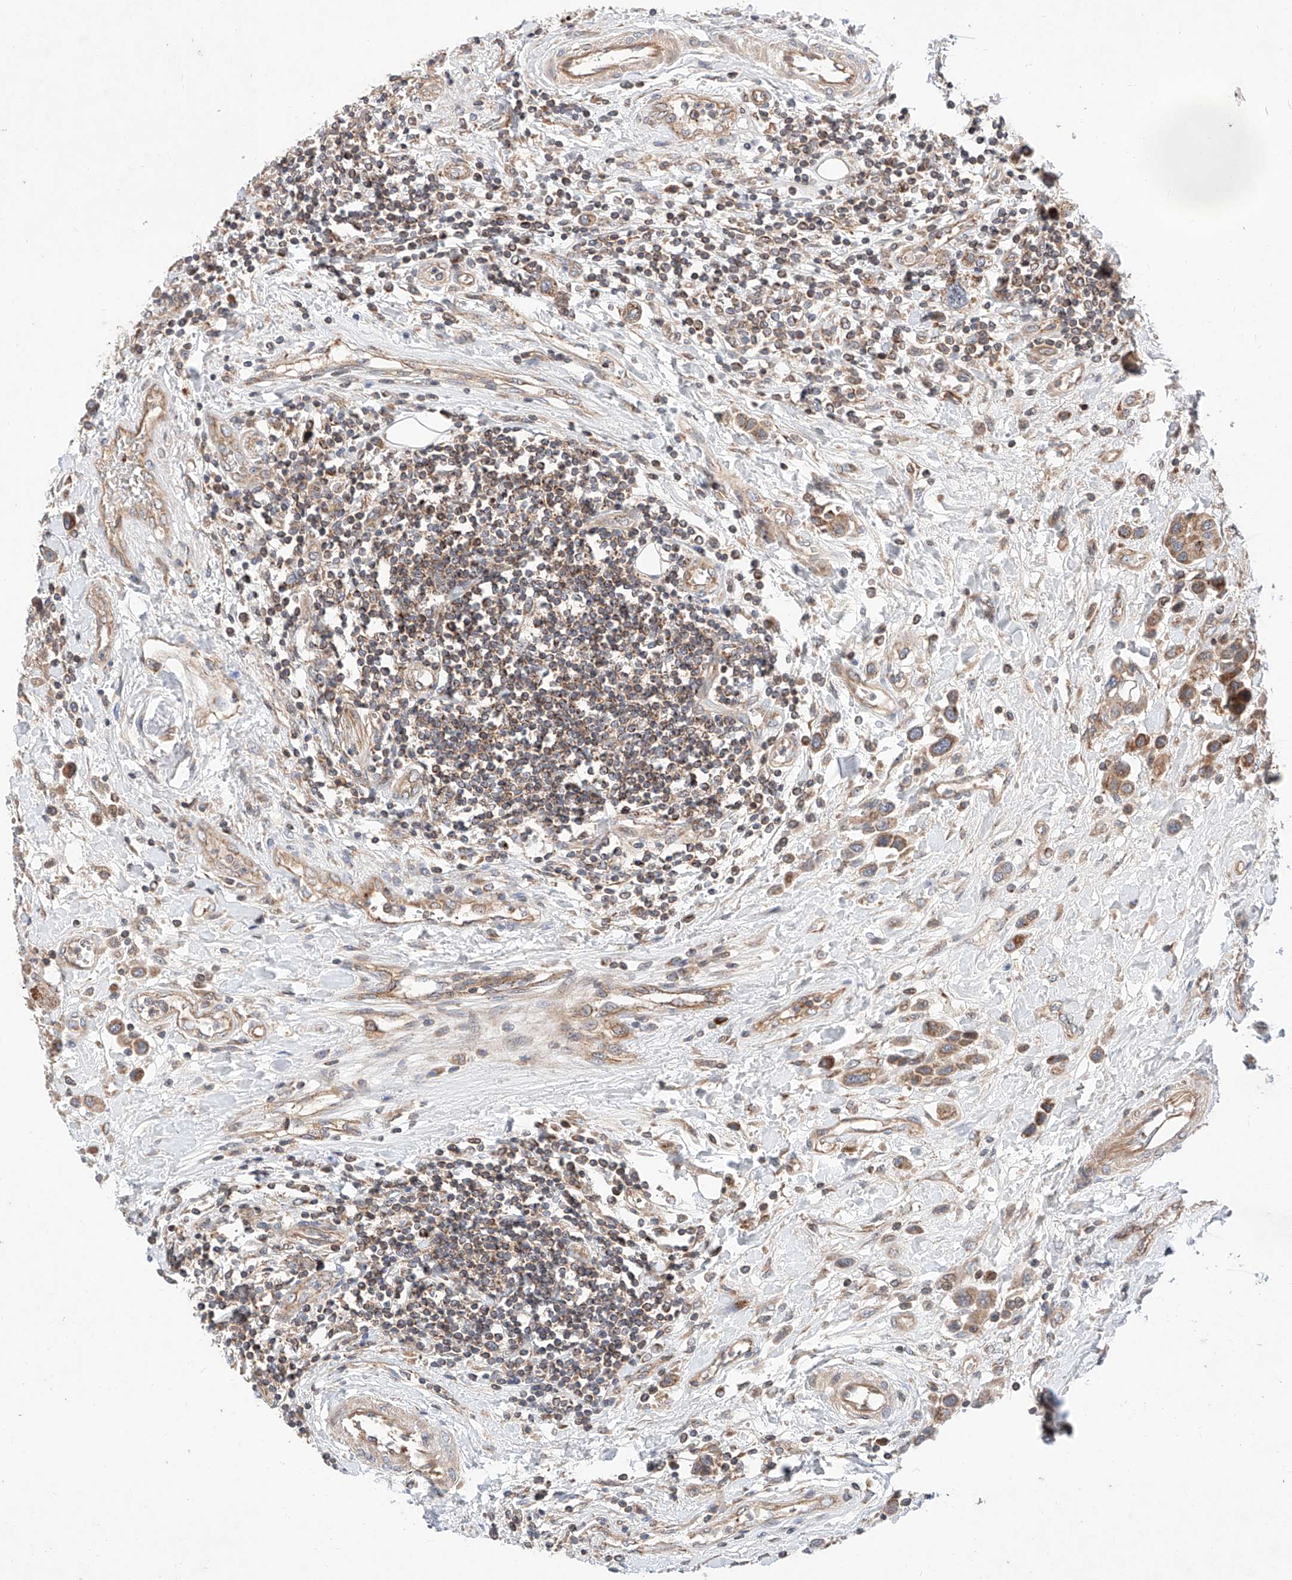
{"staining": {"intensity": "moderate", "quantity": ">75%", "location": "cytoplasmic/membranous"}, "tissue": "urothelial cancer", "cell_type": "Tumor cells", "image_type": "cancer", "snomed": [{"axis": "morphology", "description": "Urothelial carcinoma, High grade"}, {"axis": "topography", "description": "Urinary bladder"}], "caption": "Urothelial carcinoma (high-grade) stained with a brown dye exhibits moderate cytoplasmic/membranous positive expression in about >75% of tumor cells.", "gene": "NR1D1", "patient": {"sex": "male", "age": 50}}